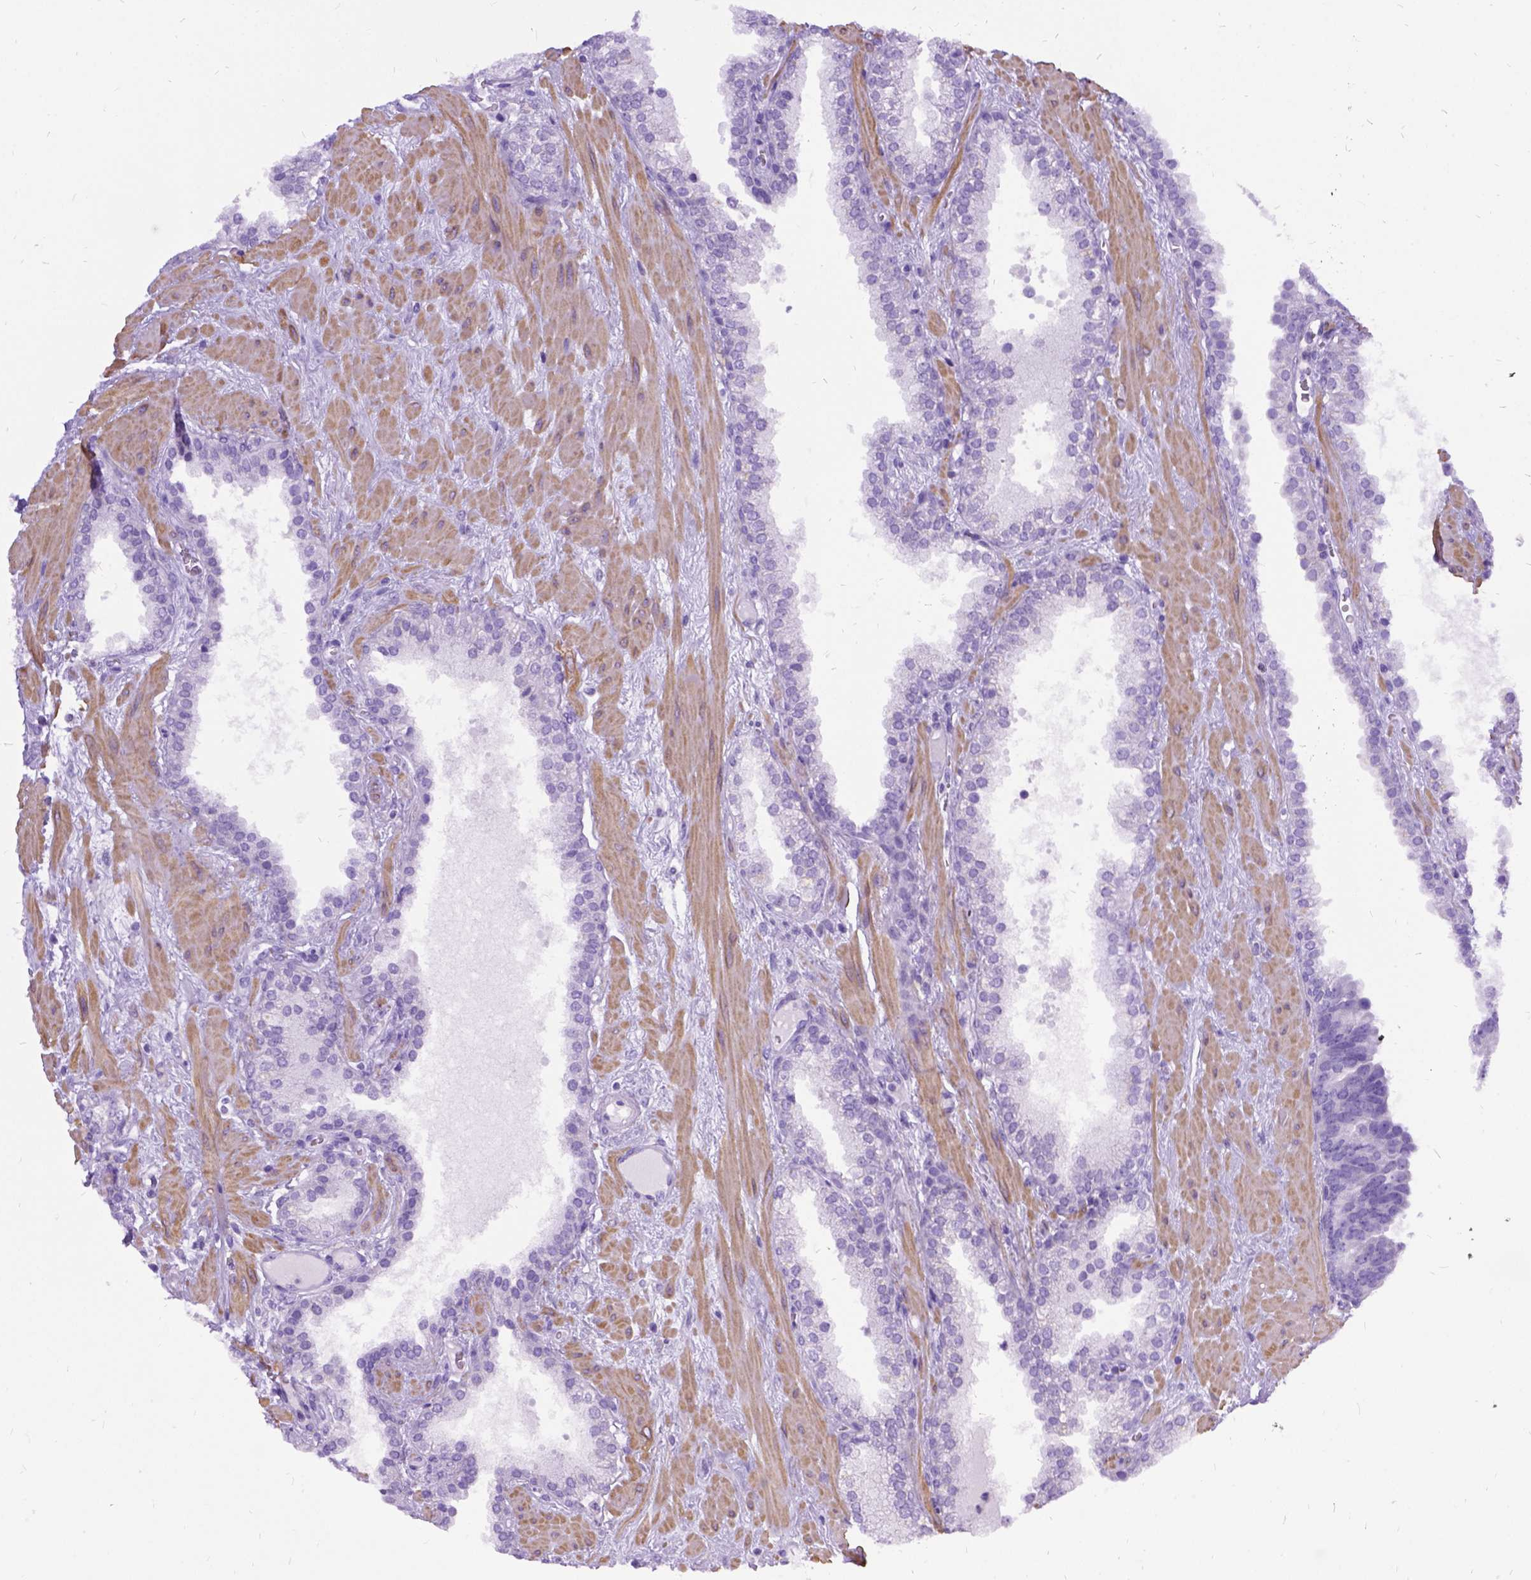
{"staining": {"intensity": "negative", "quantity": "none", "location": "none"}, "tissue": "prostate cancer", "cell_type": "Tumor cells", "image_type": "cancer", "snomed": [{"axis": "morphology", "description": "Adenocarcinoma, Low grade"}, {"axis": "topography", "description": "Prostate"}], "caption": "This is a photomicrograph of IHC staining of prostate low-grade adenocarcinoma, which shows no expression in tumor cells.", "gene": "PRG2", "patient": {"sex": "male", "age": 62}}